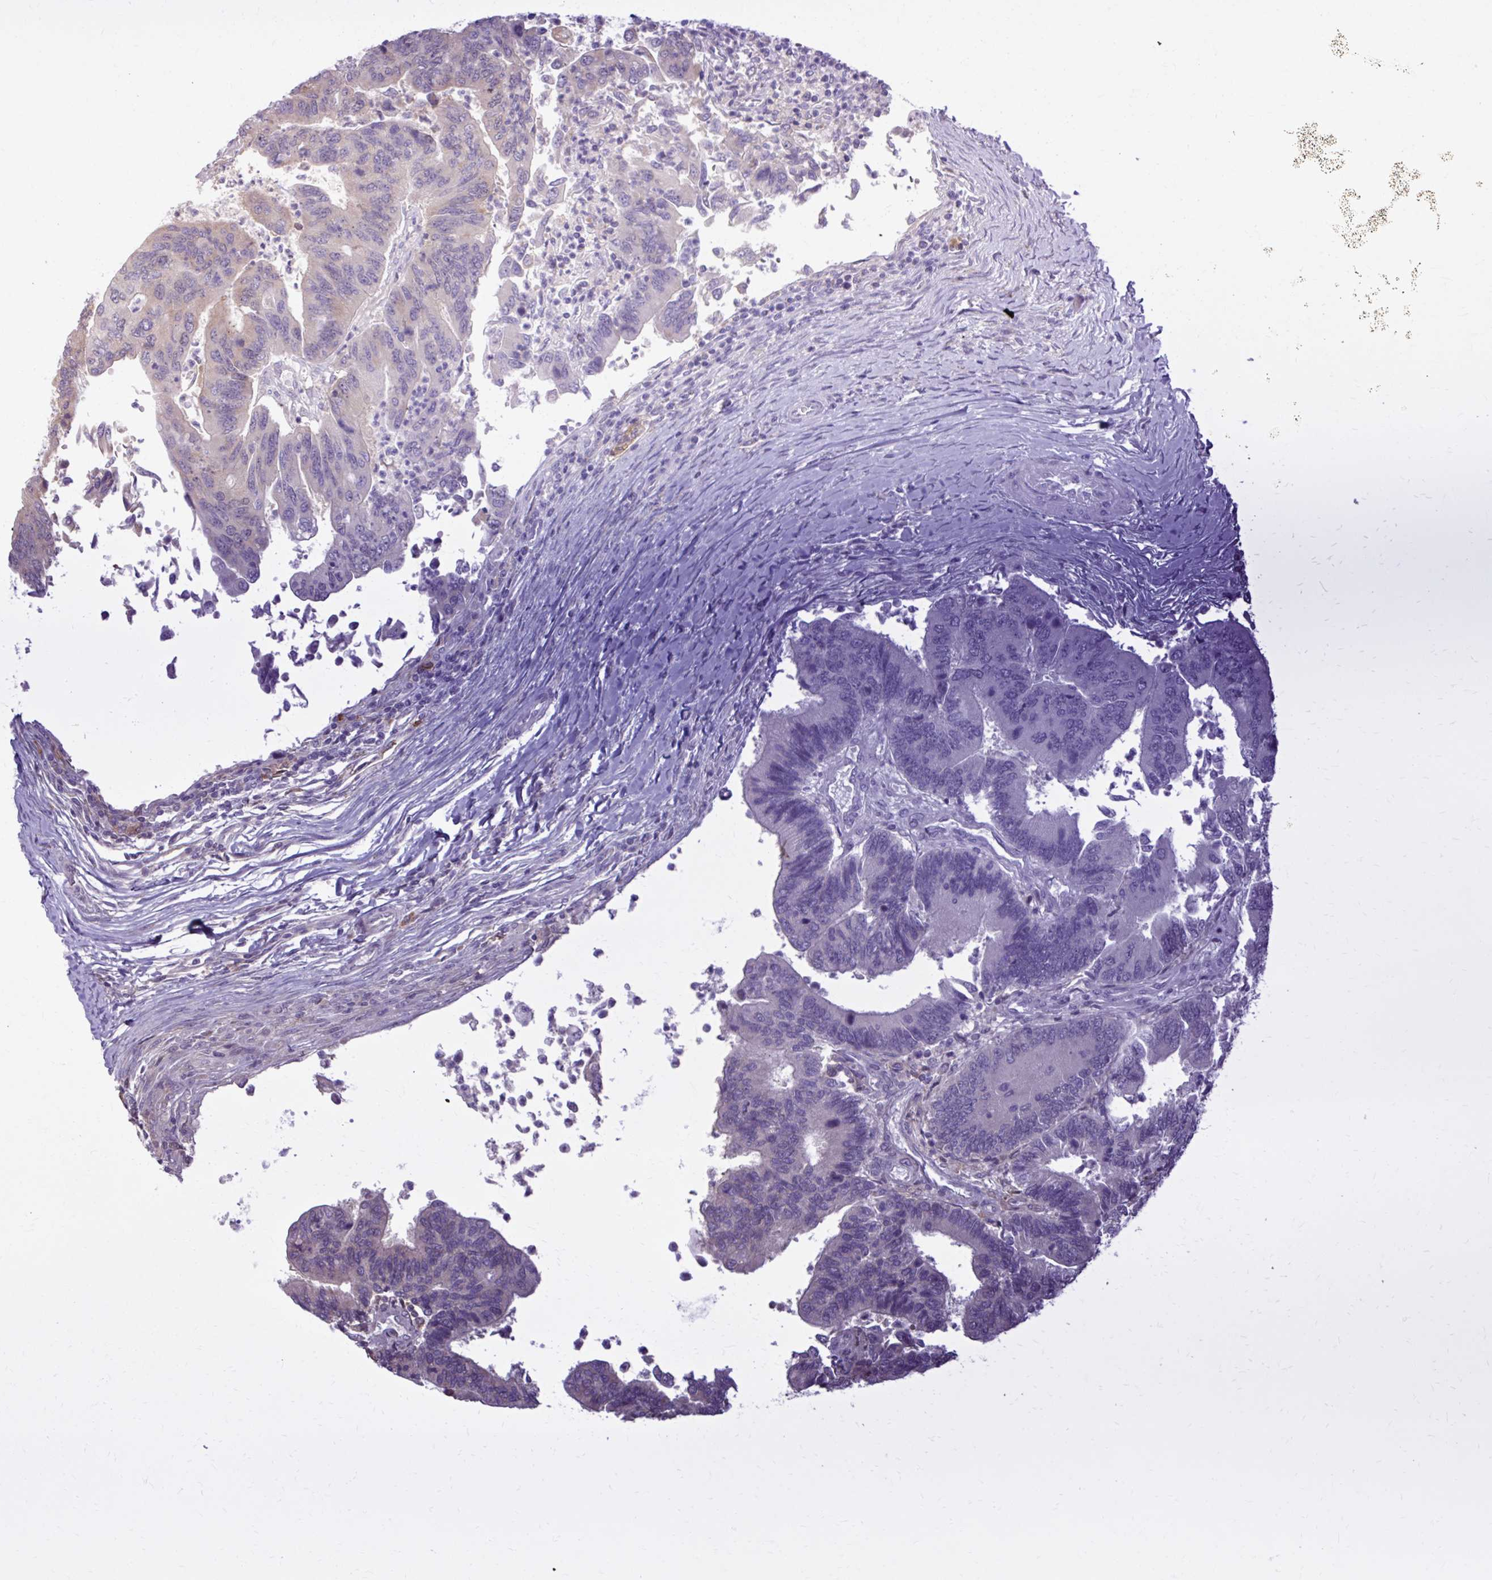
{"staining": {"intensity": "moderate", "quantity": "25%-75%", "location": "cytoplasmic/membranous"}, "tissue": "colorectal cancer", "cell_type": "Tumor cells", "image_type": "cancer", "snomed": [{"axis": "morphology", "description": "Adenocarcinoma, NOS"}, {"axis": "topography", "description": "Colon"}], "caption": "A photomicrograph showing moderate cytoplasmic/membranous expression in approximately 25%-75% of tumor cells in adenocarcinoma (colorectal), as visualized by brown immunohistochemical staining.", "gene": "GEMIN2", "patient": {"sex": "female", "age": 67}}